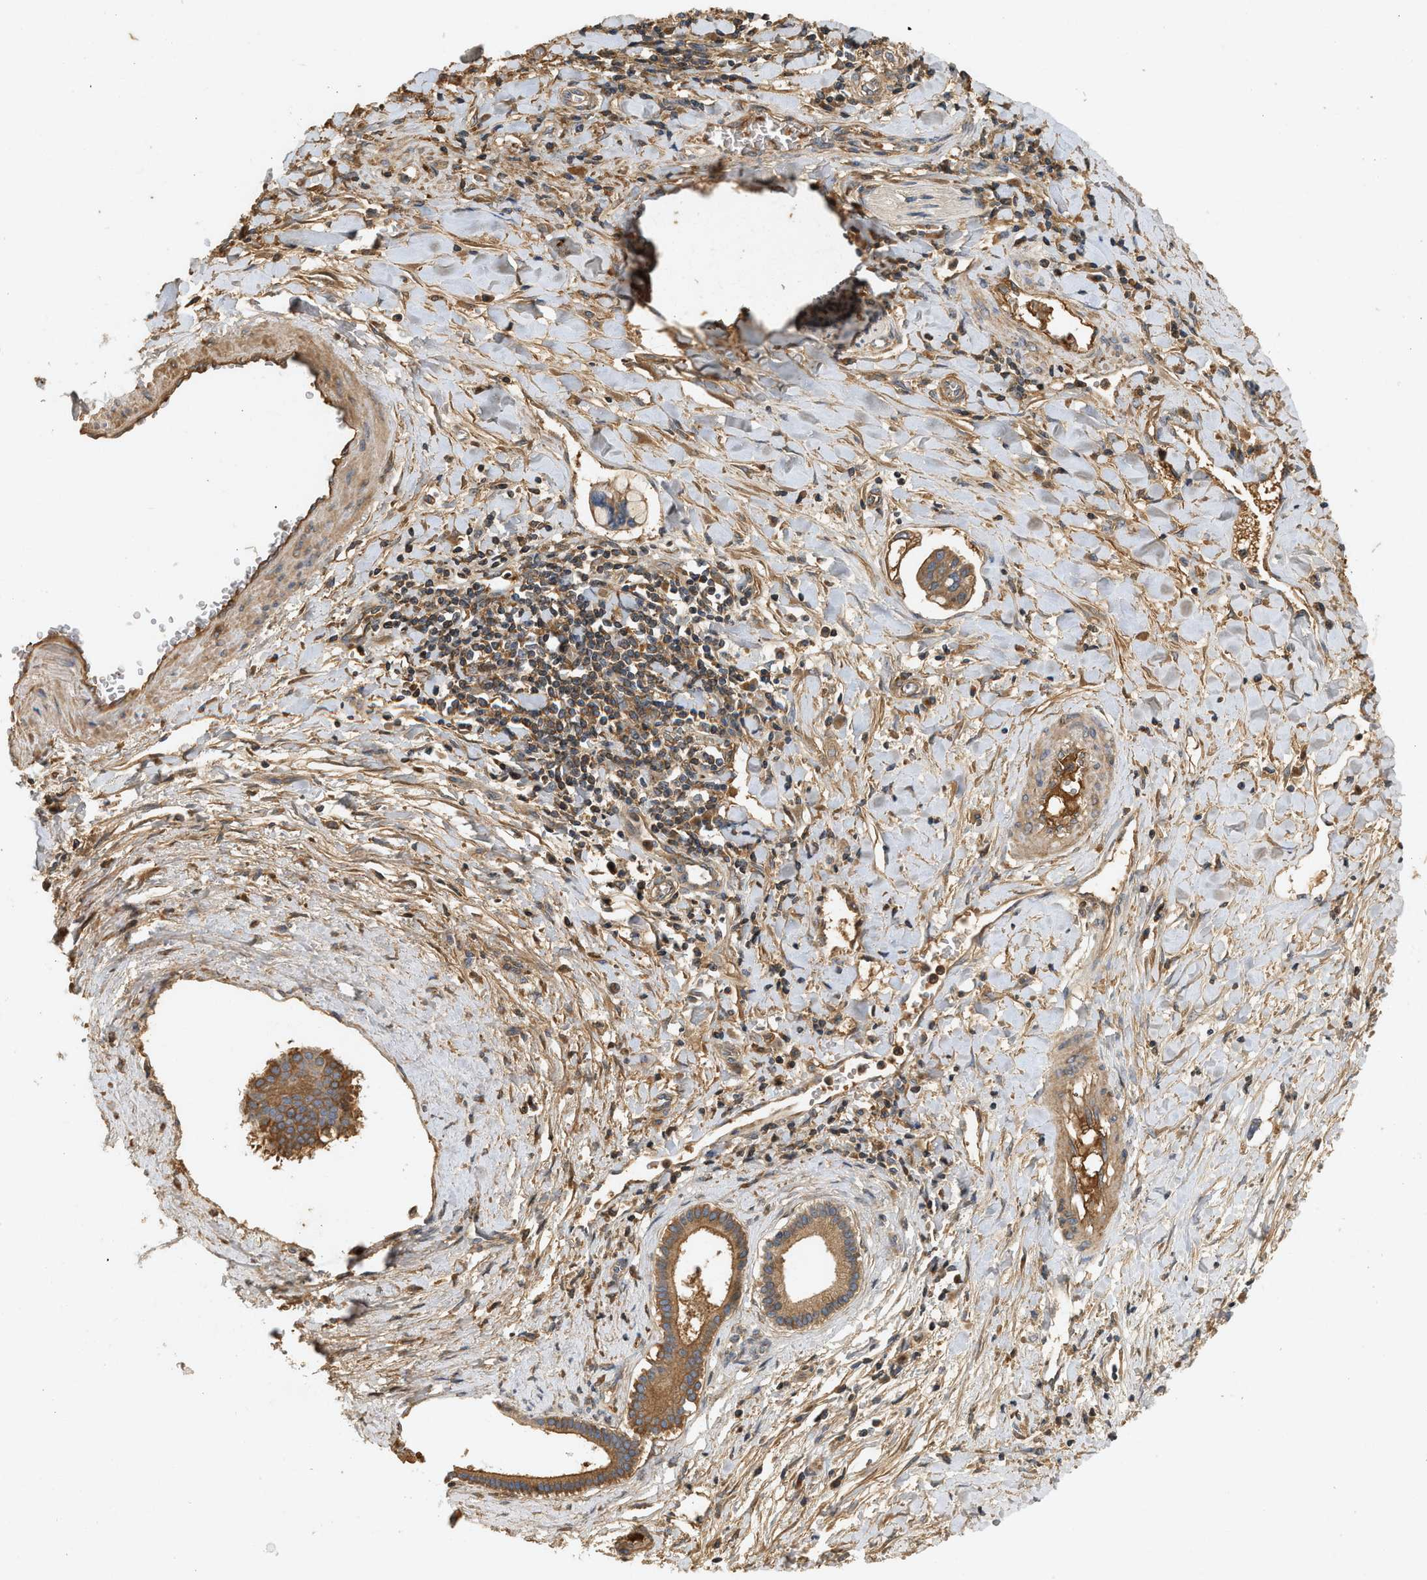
{"staining": {"intensity": "moderate", "quantity": ">75%", "location": "cytoplasmic/membranous"}, "tissue": "liver cancer", "cell_type": "Tumor cells", "image_type": "cancer", "snomed": [{"axis": "morphology", "description": "Cholangiocarcinoma"}, {"axis": "topography", "description": "Liver"}], "caption": "Immunohistochemistry (IHC) (DAB (3,3'-diaminobenzidine)) staining of human liver cancer shows moderate cytoplasmic/membranous protein positivity in approximately >75% of tumor cells.", "gene": "F8", "patient": {"sex": "female", "age": 65}}